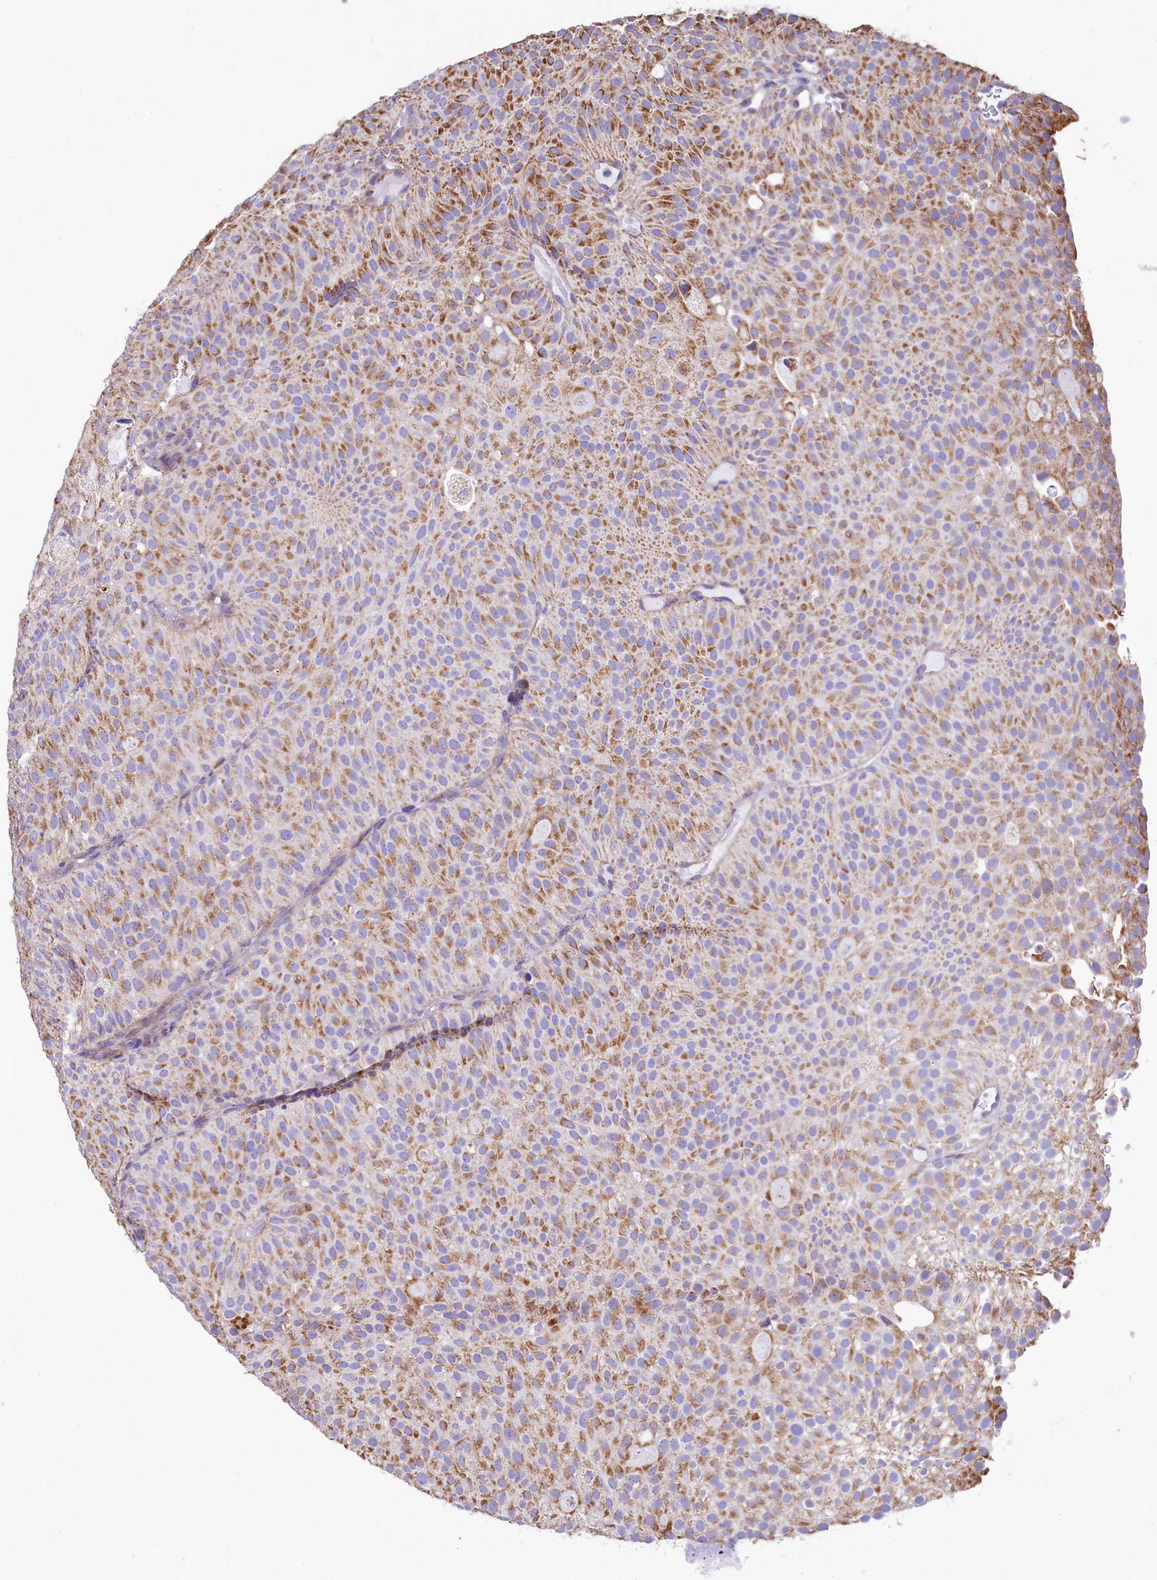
{"staining": {"intensity": "moderate", "quantity": ">75%", "location": "cytoplasmic/membranous"}, "tissue": "urothelial cancer", "cell_type": "Tumor cells", "image_type": "cancer", "snomed": [{"axis": "morphology", "description": "Urothelial carcinoma, Low grade"}, {"axis": "topography", "description": "Urinary bladder"}], "caption": "This photomicrograph reveals immunohistochemistry (IHC) staining of urothelial cancer, with medium moderate cytoplasmic/membranous positivity in approximately >75% of tumor cells.", "gene": "VWCE", "patient": {"sex": "male", "age": 78}}